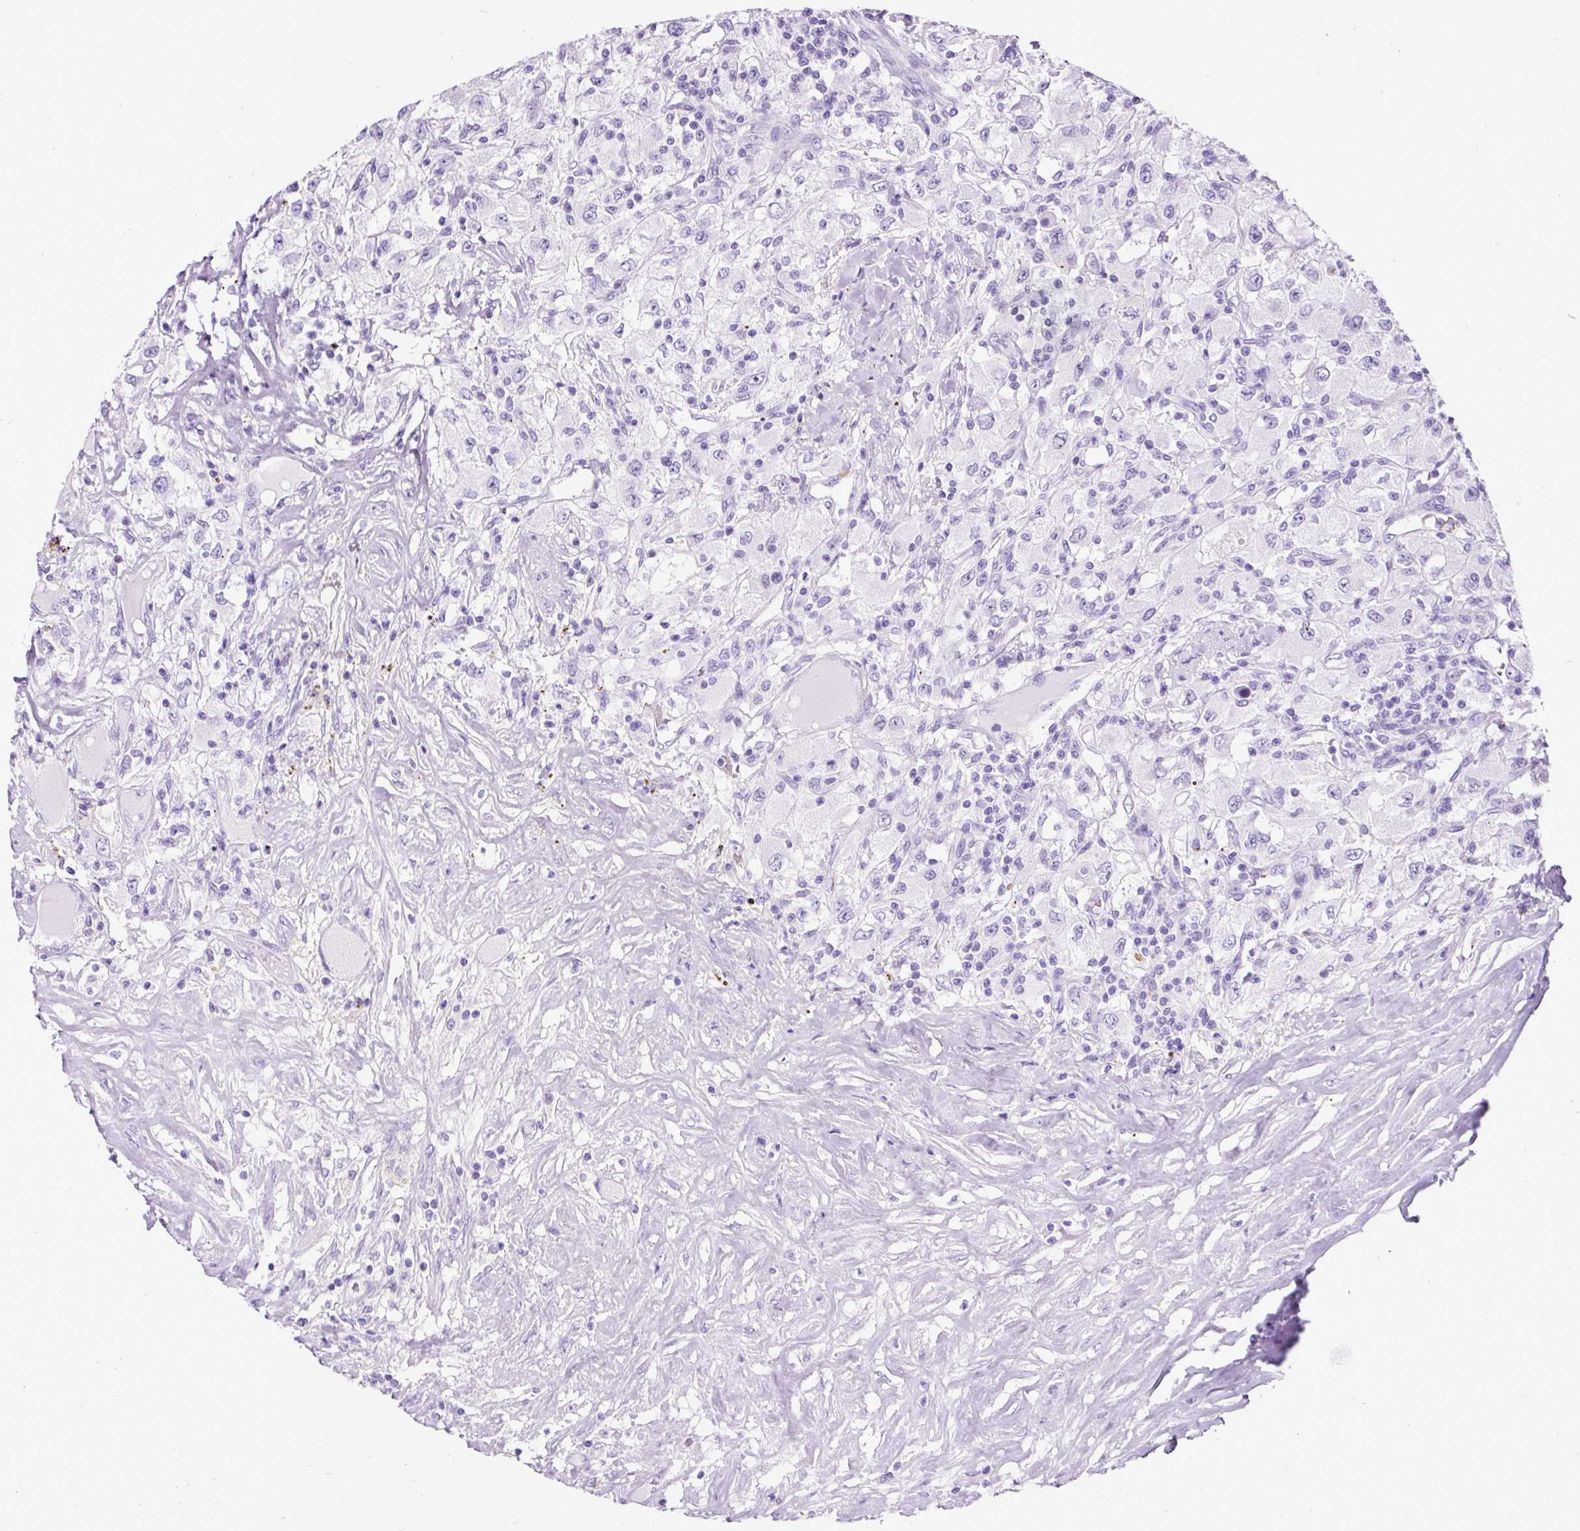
{"staining": {"intensity": "negative", "quantity": "none", "location": "none"}, "tissue": "renal cancer", "cell_type": "Tumor cells", "image_type": "cancer", "snomed": [{"axis": "morphology", "description": "Adenocarcinoma, NOS"}, {"axis": "topography", "description": "Kidney"}], "caption": "Tumor cells show no significant expression in adenocarcinoma (renal). The staining is performed using DAB (3,3'-diaminobenzidine) brown chromogen with nuclei counter-stained in using hematoxylin.", "gene": "CEL", "patient": {"sex": "female", "age": 67}}